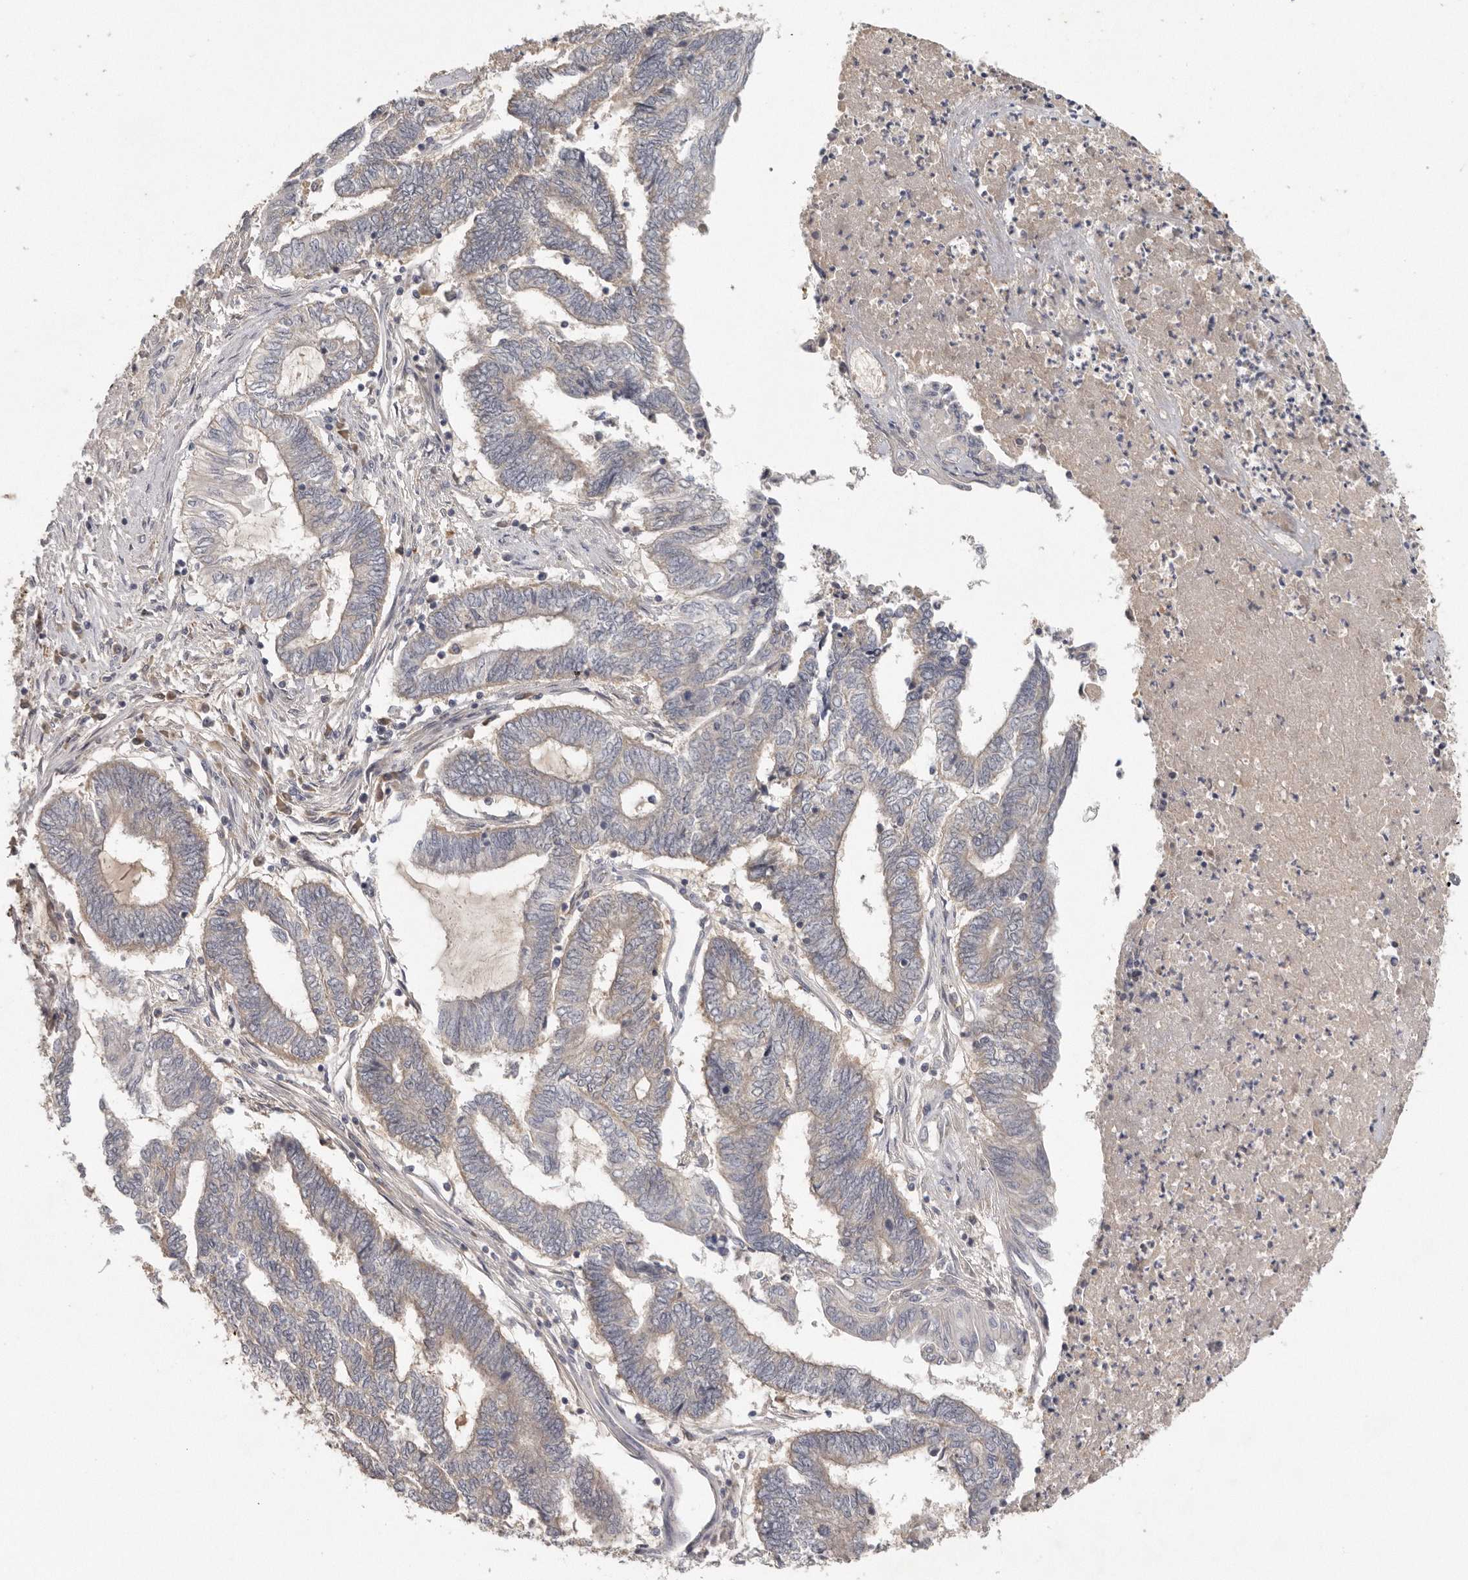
{"staining": {"intensity": "weak", "quantity": "<25%", "location": "cytoplasmic/membranous"}, "tissue": "endometrial cancer", "cell_type": "Tumor cells", "image_type": "cancer", "snomed": [{"axis": "morphology", "description": "Adenocarcinoma, NOS"}, {"axis": "topography", "description": "Uterus"}, {"axis": "topography", "description": "Endometrium"}], "caption": "There is no significant staining in tumor cells of endometrial adenocarcinoma. (DAB (3,3'-diaminobenzidine) IHC visualized using brightfield microscopy, high magnification).", "gene": "CFAP298", "patient": {"sex": "female", "age": 70}}